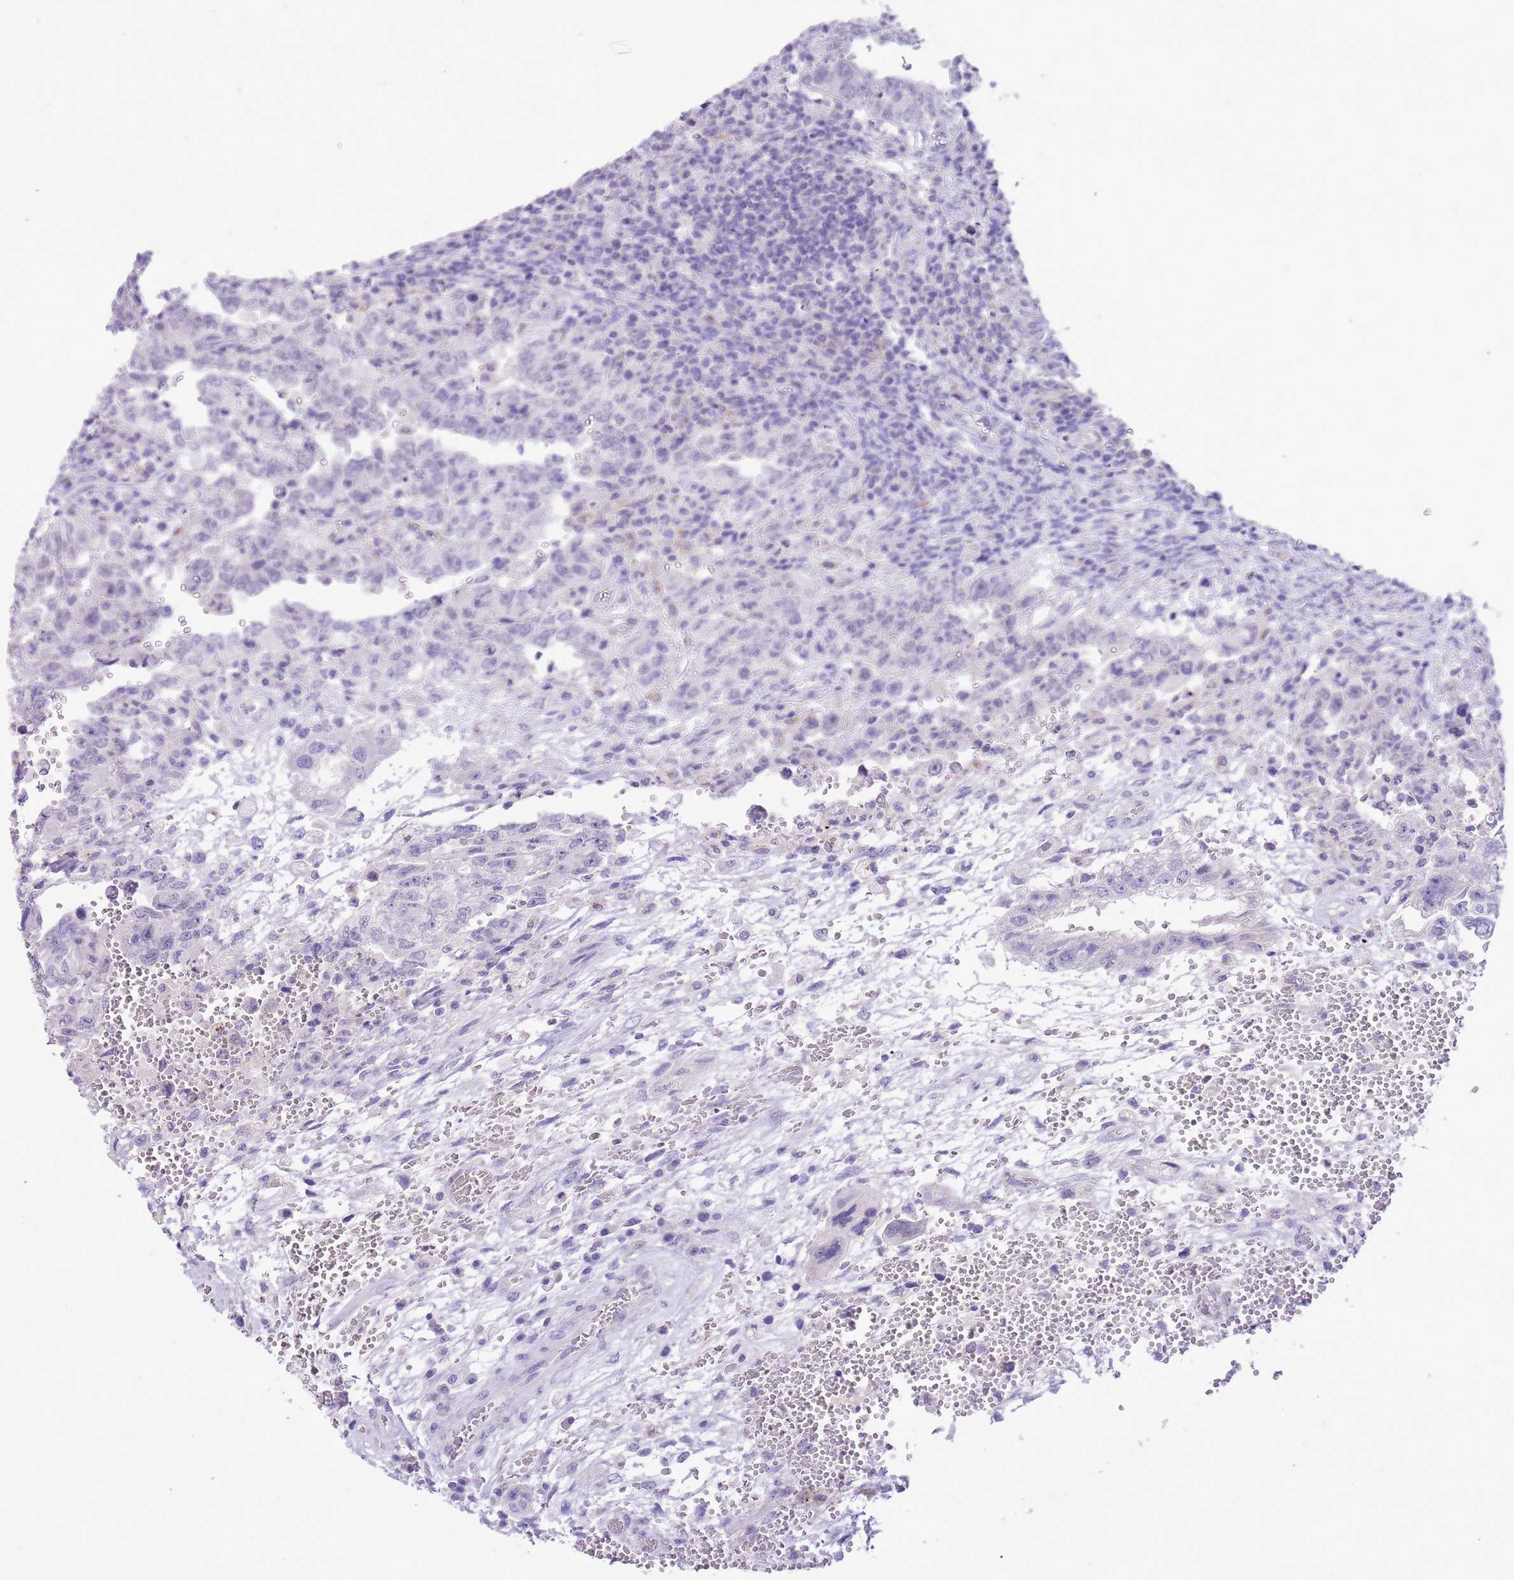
{"staining": {"intensity": "negative", "quantity": "none", "location": "none"}, "tissue": "testis cancer", "cell_type": "Tumor cells", "image_type": "cancer", "snomed": [{"axis": "morphology", "description": "Carcinoma, Embryonal, NOS"}, {"axis": "topography", "description": "Testis"}], "caption": "High power microscopy image of an immunohistochemistry micrograph of testis cancer (embryonal carcinoma), revealing no significant positivity in tumor cells. Brightfield microscopy of immunohistochemistry stained with DAB (3,3'-diaminobenzidine) (brown) and hematoxylin (blue), captured at high magnification.", "gene": "ZNF697", "patient": {"sex": "male", "age": 26}}